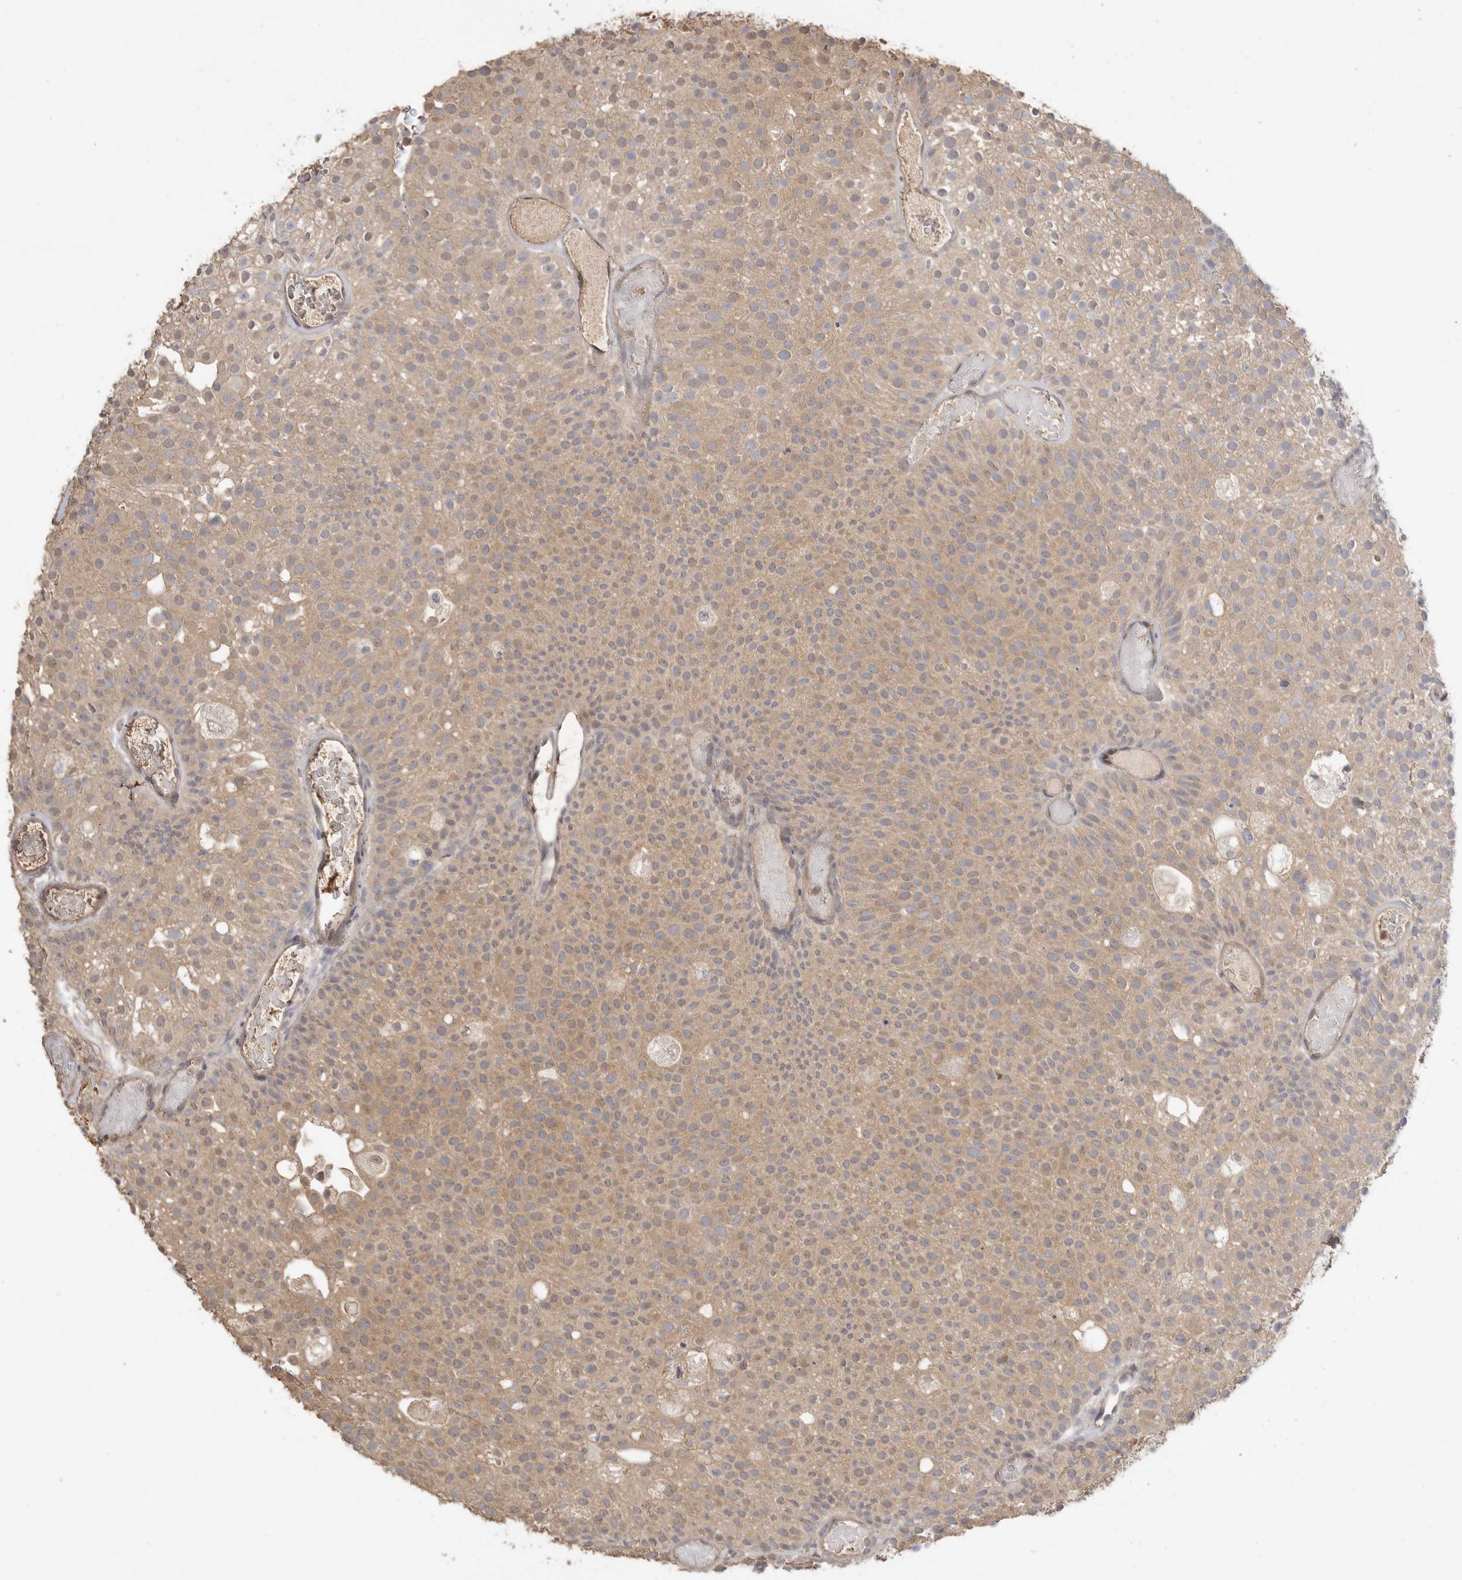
{"staining": {"intensity": "moderate", "quantity": ">75%", "location": "cytoplasmic/membranous,nuclear"}, "tissue": "urothelial cancer", "cell_type": "Tumor cells", "image_type": "cancer", "snomed": [{"axis": "morphology", "description": "Urothelial carcinoma, Low grade"}, {"axis": "topography", "description": "Urinary bladder"}], "caption": "An immunohistochemistry (IHC) photomicrograph of neoplastic tissue is shown. Protein staining in brown highlights moderate cytoplasmic/membranous and nuclear positivity in urothelial cancer within tumor cells. (DAB (3,3'-diaminobenzidine) IHC with brightfield microscopy, high magnification).", "gene": "MAP2K1", "patient": {"sex": "male", "age": 78}}